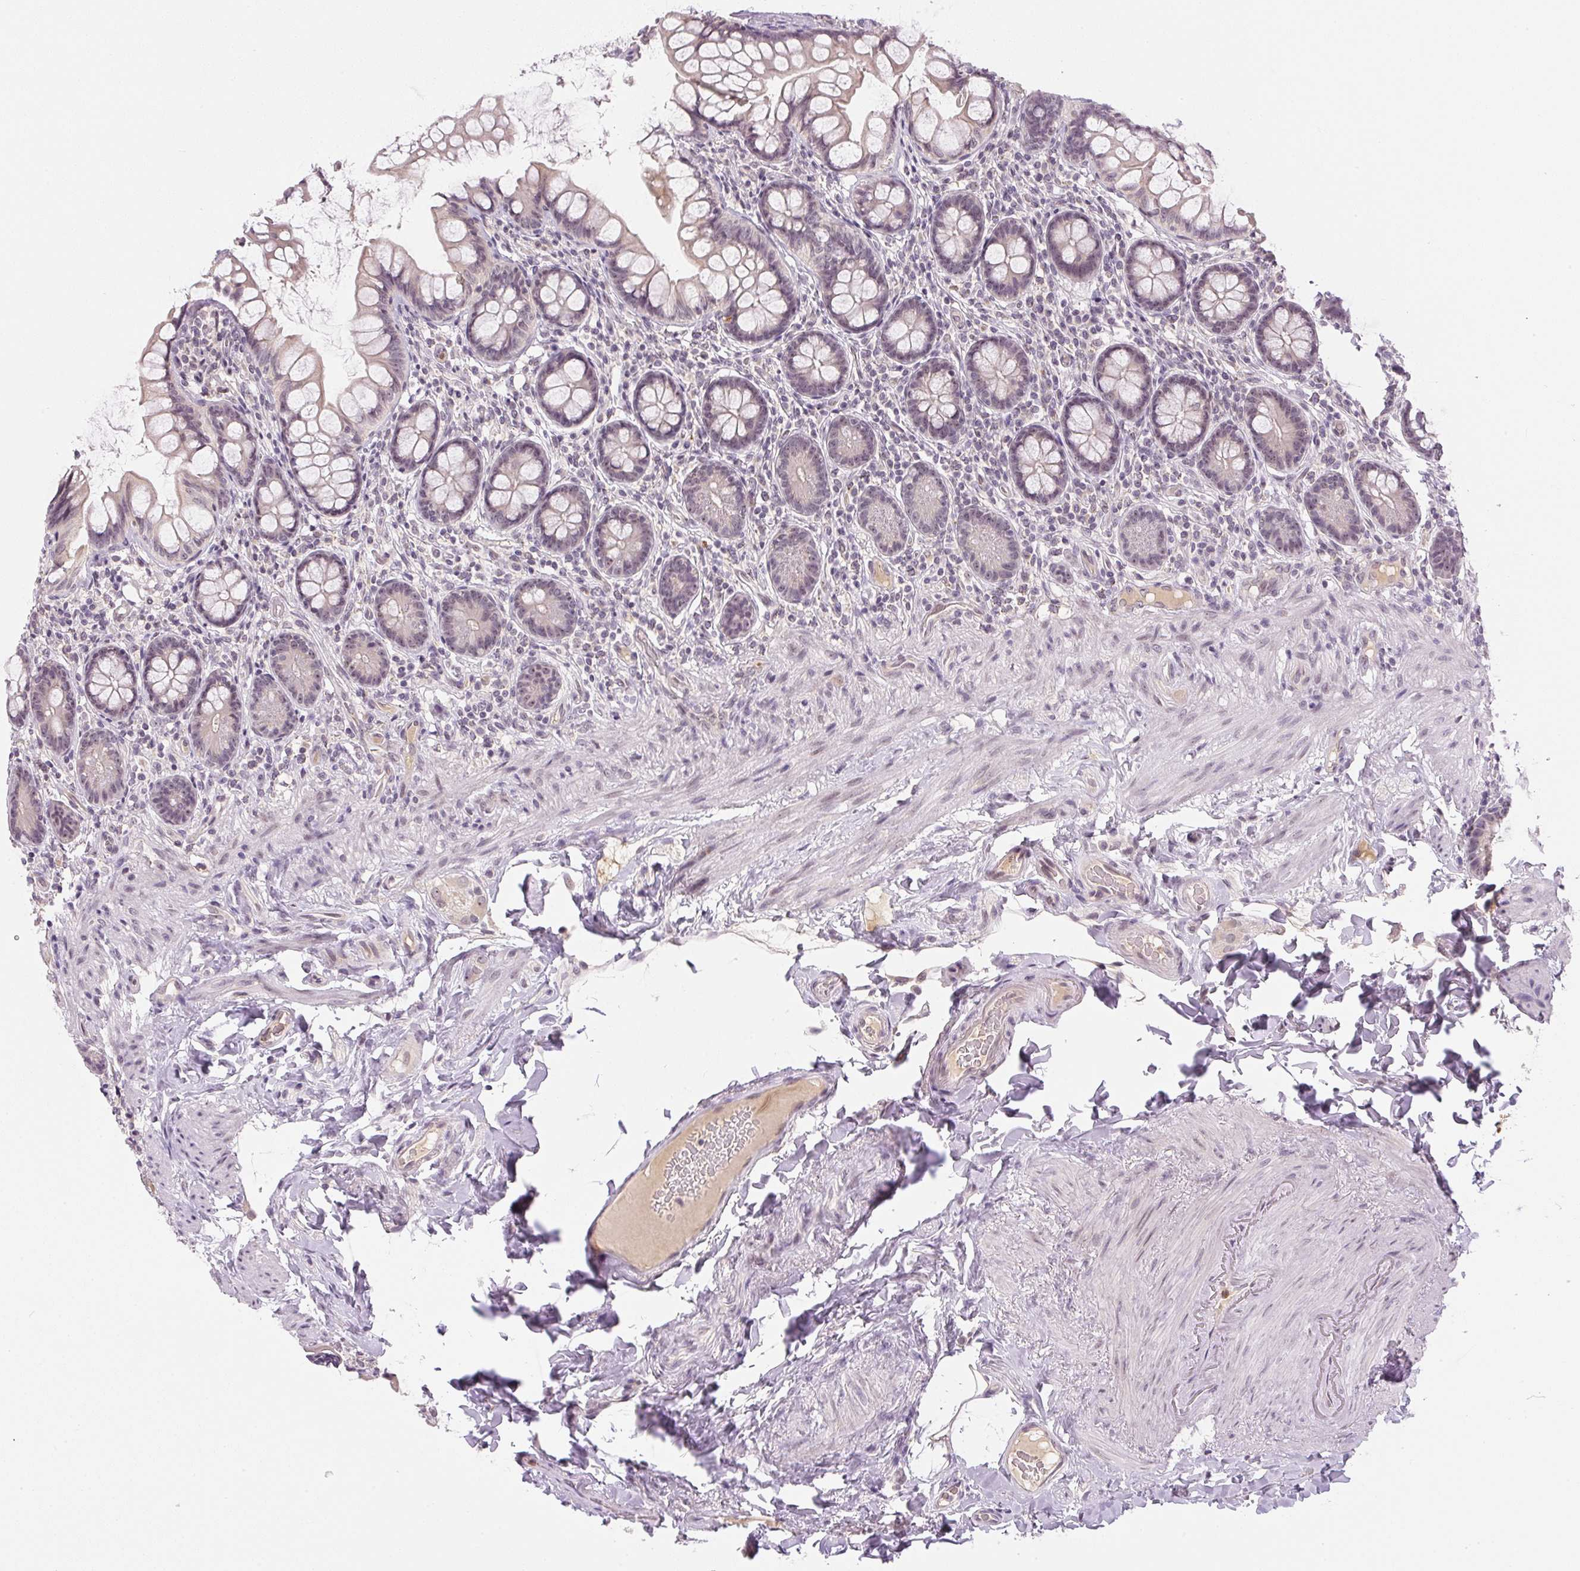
{"staining": {"intensity": "weak", "quantity": "<25%", "location": "cytoplasmic/membranous"}, "tissue": "small intestine", "cell_type": "Glandular cells", "image_type": "normal", "snomed": [{"axis": "morphology", "description": "Normal tissue, NOS"}, {"axis": "topography", "description": "Small intestine"}], "caption": "Immunohistochemical staining of unremarkable small intestine shows no significant staining in glandular cells. (DAB immunohistochemistry with hematoxylin counter stain).", "gene": "SGF29", "patient": {"sex": "male", "age": 70}}